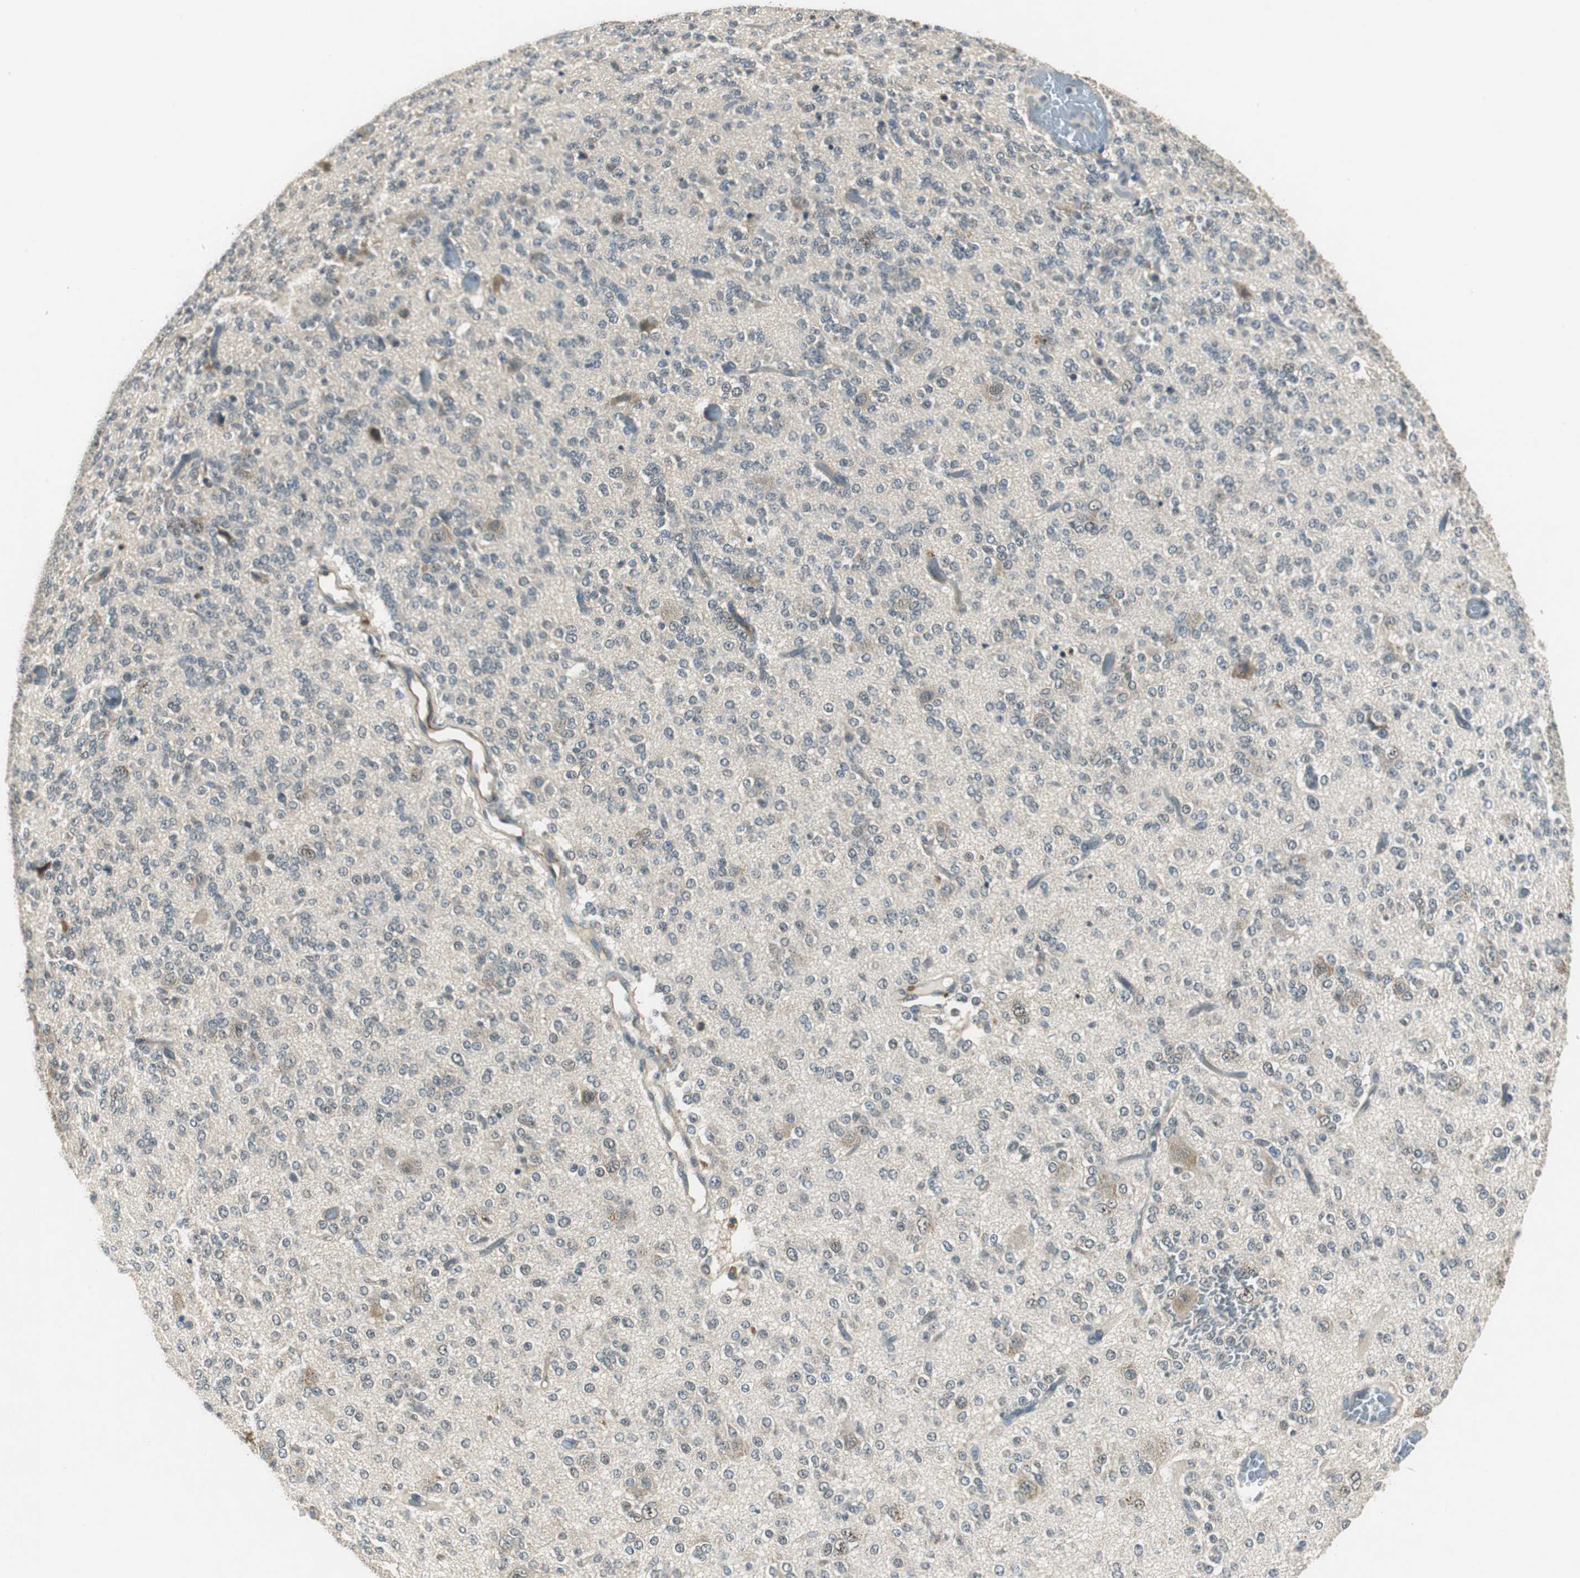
{"staining": {"intensity": "weak", "quantity": "25%-75%", "location": "cytoplasmic/membranous"}, "tissue": "glioma", "cell_type": "Tumor cells", "image_type": "cancer", "snomed": [{"axis": "morphology", "description": "Glioma, malignant, Low grade"}, {"axis": "topography", "description": "Brain"}], "caption": "Glioma stained with DAB immunohistochemistry exhibits low levels of weak cytoplasmic/membranous positivity in about 25%-75% of tumor cells.", "gene": "PSMB4", "patient": {"sex": "male", "age": 38}}